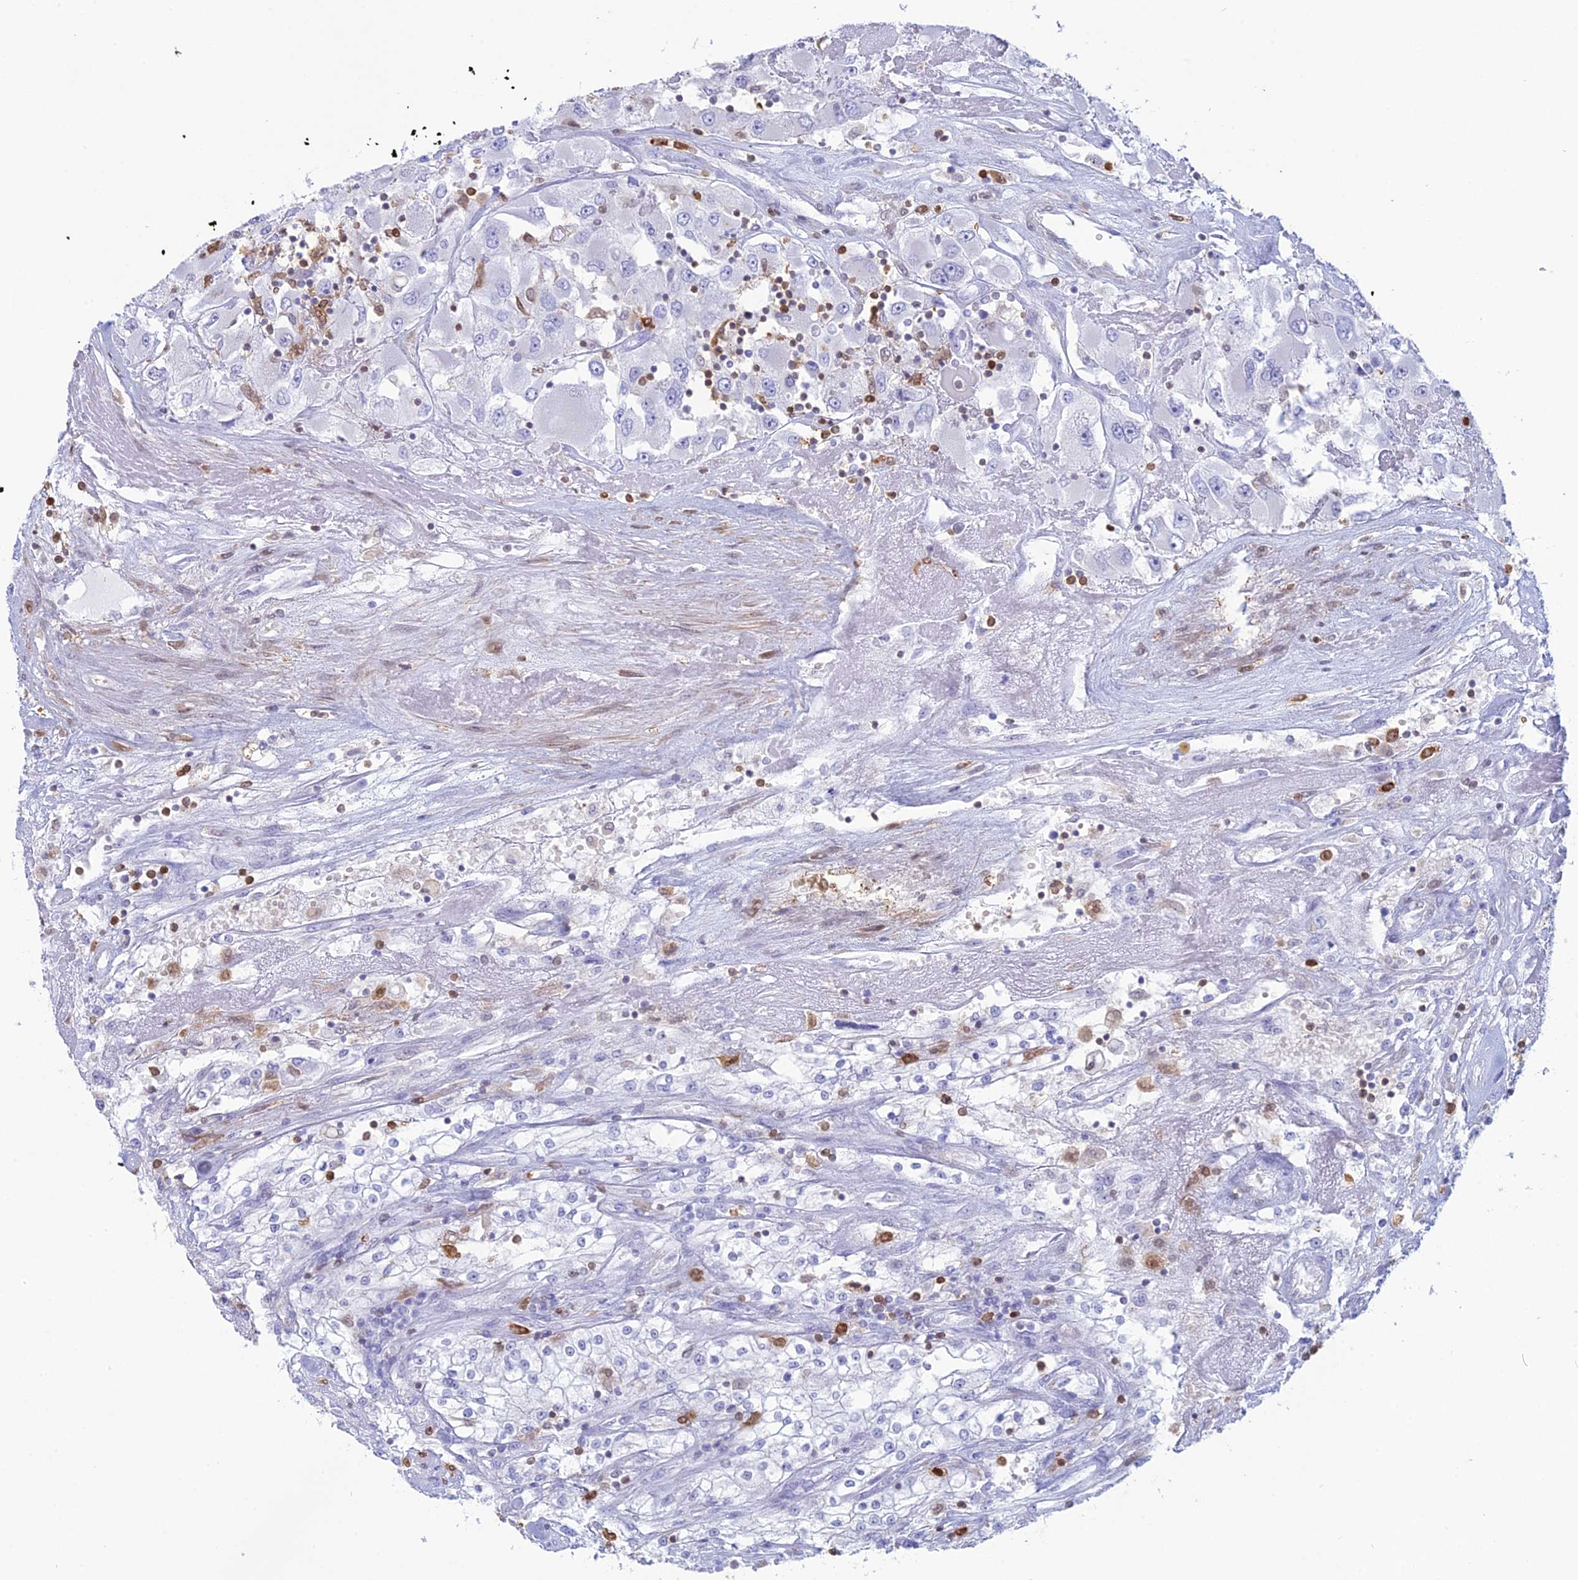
{"staining": {"intensity": "negative", "quantity": "none", "location": "none"}, "tissue": "renal cancer", "cell_type": "Tumor cells", "image_type": "cancer", "snomed": [{"axis": "morphology", "description": "Adenocarcinoma, NOS"}, {"axis": "topography", "description": "Kidney"}], "caption": "Protein analysis of adenocarcinoma (renal) demonstrates no significant staining in tumor cells.", "gene": "PGBD4", "patient": {"sex": "female", "age": 52}}